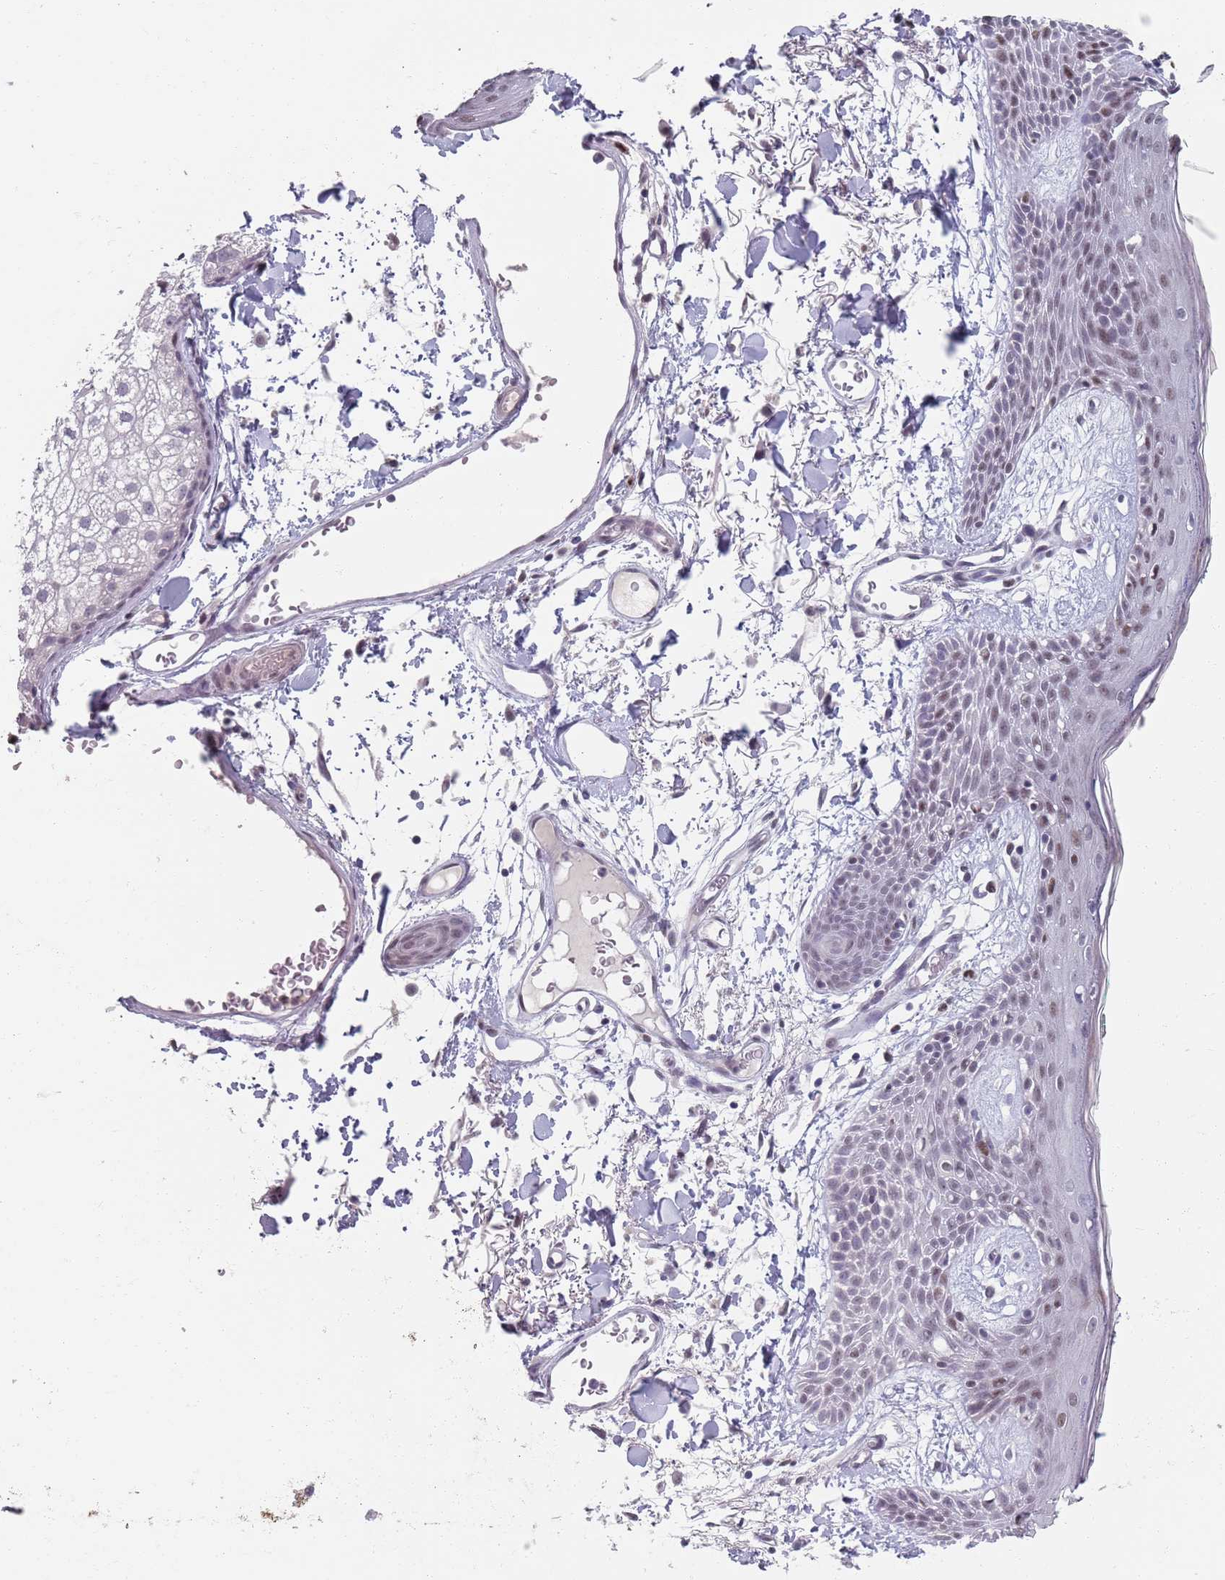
{"staining": {"intensity": "negative", "quantity": "none", "location": "none"}, "tissue": "skin", "cell_type": "Fibroblasts", "image_type": "normal", "snomed": [{"axis": "morphology", "description": "Normal tissue, NOS"}, {"axis": "topography", "description": "Skin"}], "caption": "Immunohistochemical staining of normal human skin displays no significant expression in fibroblasts. (Stains: DAB immunohistochemistry (IHC) with hematoxylin counter stain, Microscopy: brightfield microscopy at high magnification).", "gene": "SAMD1", "patient": {"sex": "male", "age": 79}}